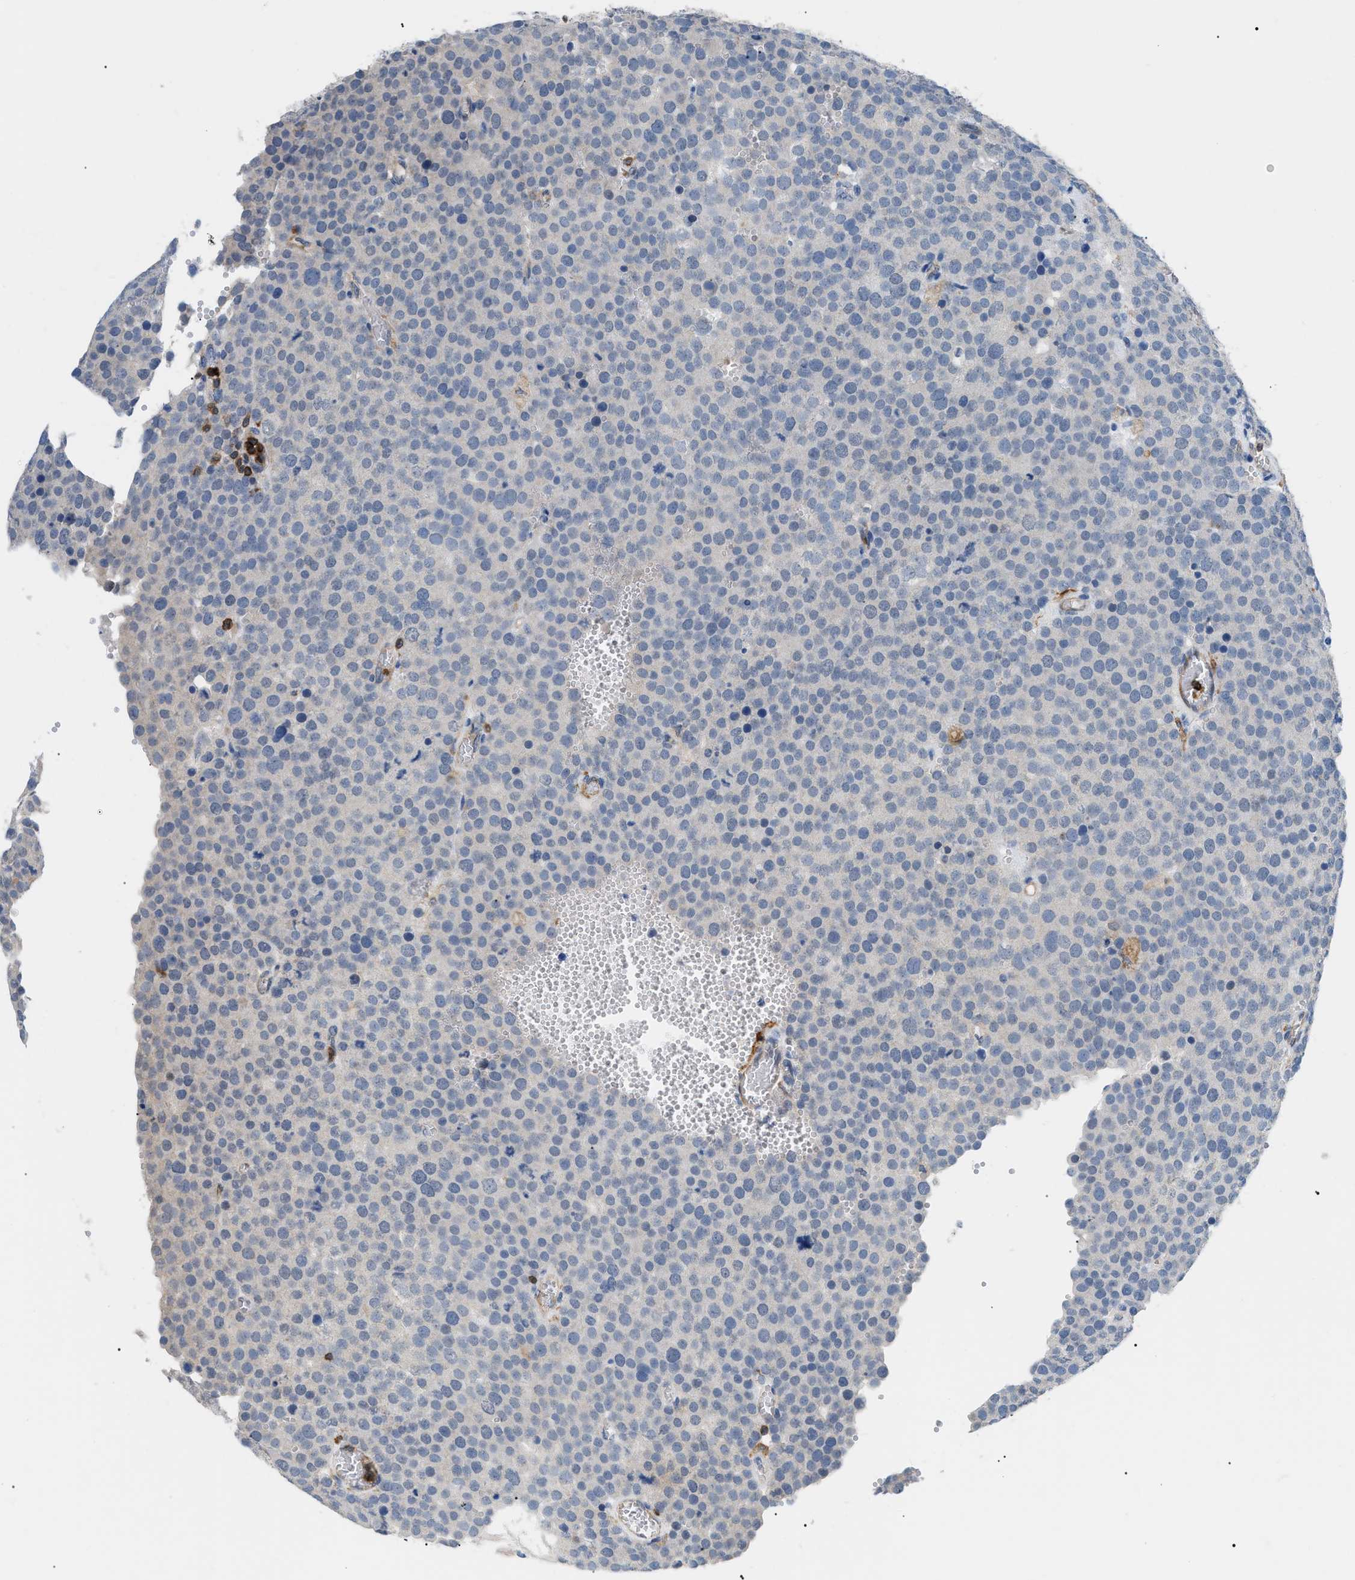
{"staining": {"intensity": "negative", "quantity": "none", "location": "none"}, "tissue": "testis cancer", "cell_type": "Tumor cells", "image_type": "cancer", "snomed": [{"axis": "morphology", "description": "Normal tissue, NOS"}, {"axis": "morphology", "description": "Seminoma, NOS"}, {"axis": "topography", "description": "Testis"}], "caption": "There is no significant positivity in tumor cells of testis cancer (seminoma). The staining is performed using DAB (3,3'-diaminobenzidine) brown chromogen with nuclei counter-stained in using hematoxylin.", "gene": "INPP5D", "patient": {"sex": "male", "age": 71}}